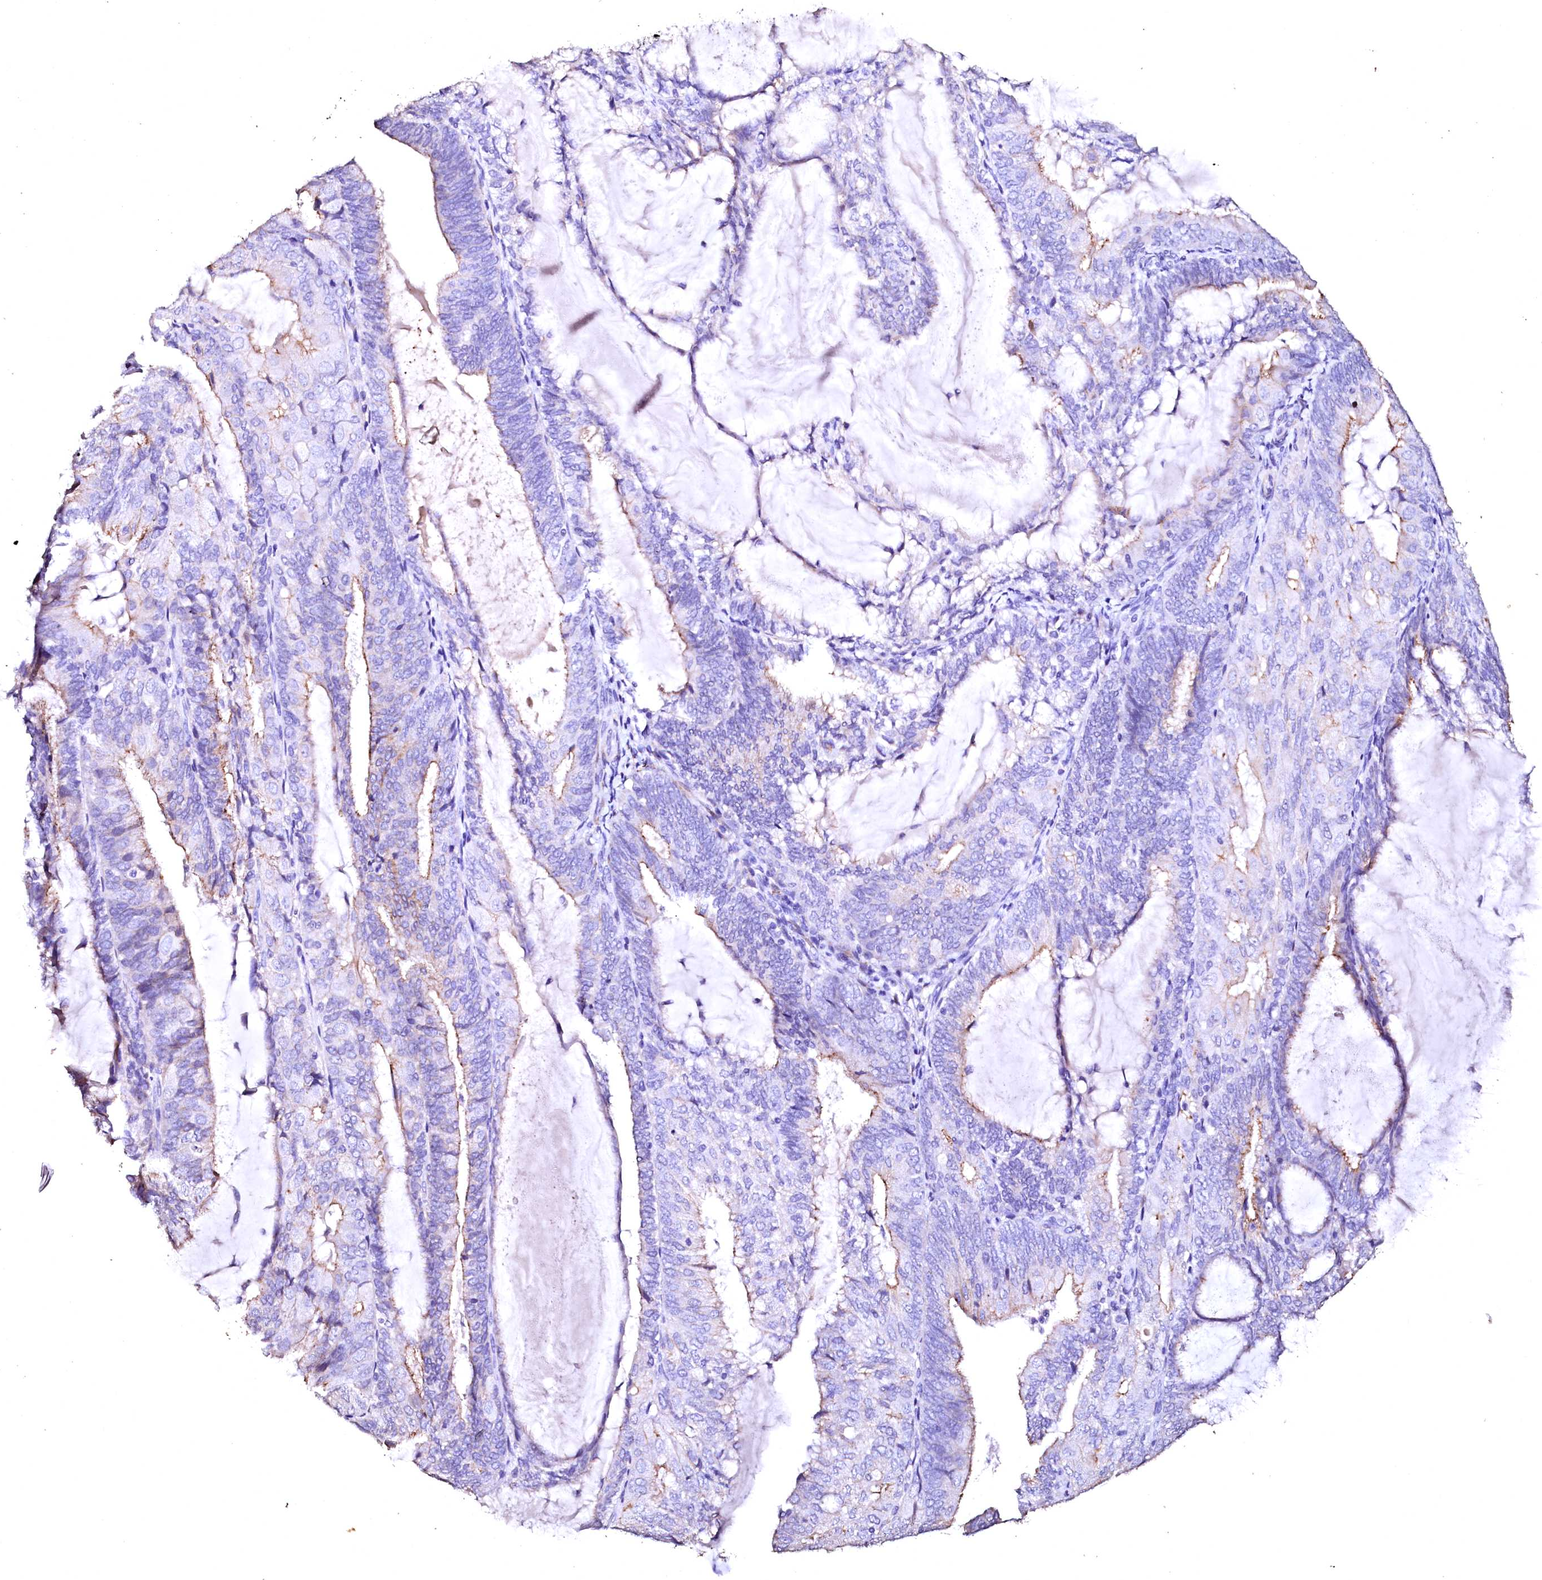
{"staining": {"intensity": "moderate", "quantity": "<25%", "location": "cytoplasmic/membranous"}, "tissue": "endometrial cancer", "cell_type": "Tumor cells", "image_type": "cancer", "snomed": [{"axis": "morphology", "description": "Adenocarcinoma, NOS"}, {"axis": "topography", "description": "Endometrium"}], "caption": "Tumor cells reveal moderate cytoplasmic/membranous staining in about <25% of cells in endometrial cancer (adenocarcinoma). (DAB = brown stain, brightfield microscopy at high magnification).", "gene": "VPS36", "patient": {"sex": "female", "age": 81}}